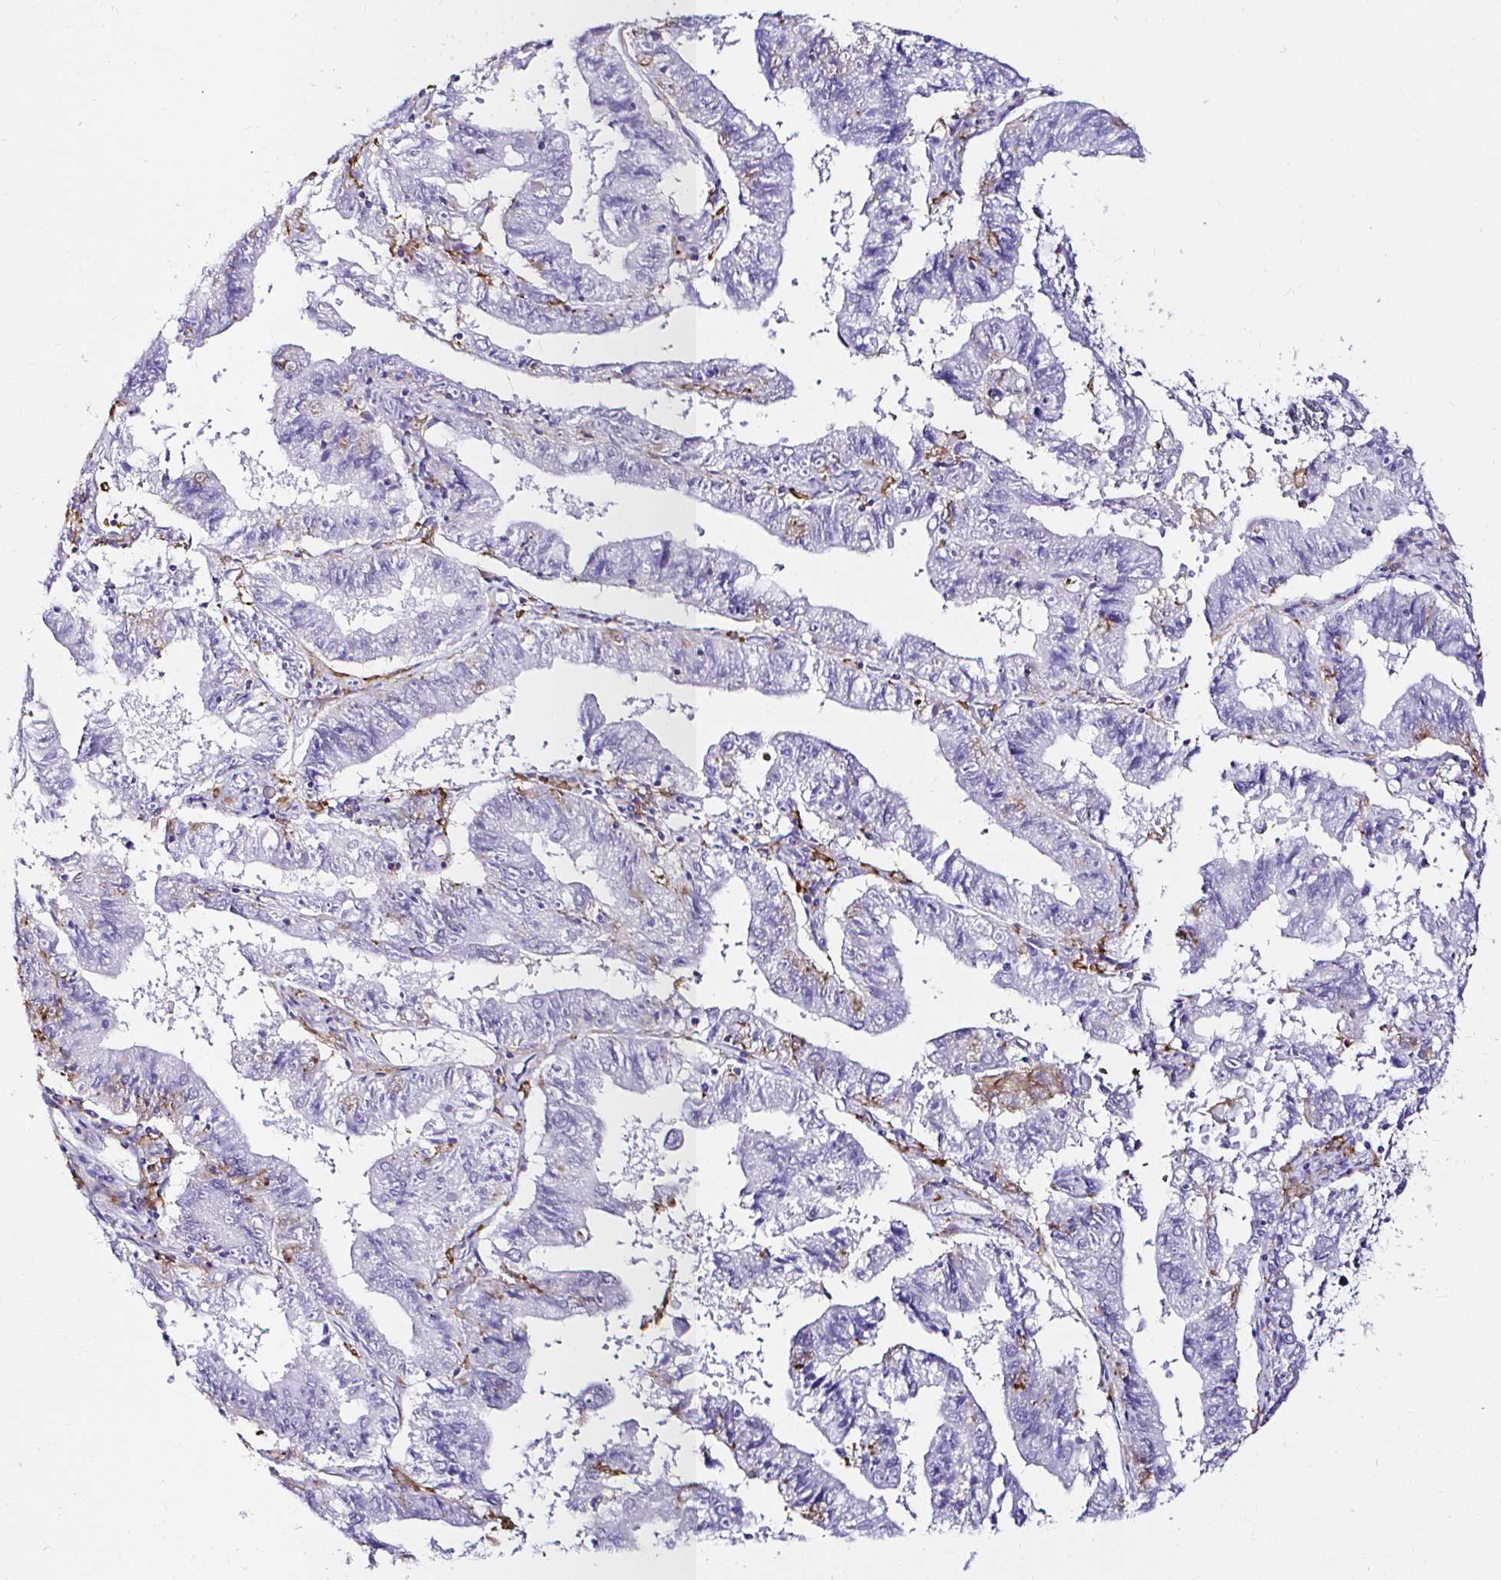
{"staining": {"intensity": "negative", "quantity": "none", "location": "none"}, "tissue": "endometrial cancer", "cell_type": "Tumor cells", "image_type": "cancer", "snomed": [{"axis": "morphology", "description": "Adenocarcinoma, NOS"}, {"axis": "topography", "description": "Endometrium"}], "caption": "IHC histopathology image of human endometrial cancer (adenocarcinoma) stained for a protein (brown), which exhibits no positivity in tumor cells.", "gene": "CYBB", "patient": {"sex": "female", "age": 82}}